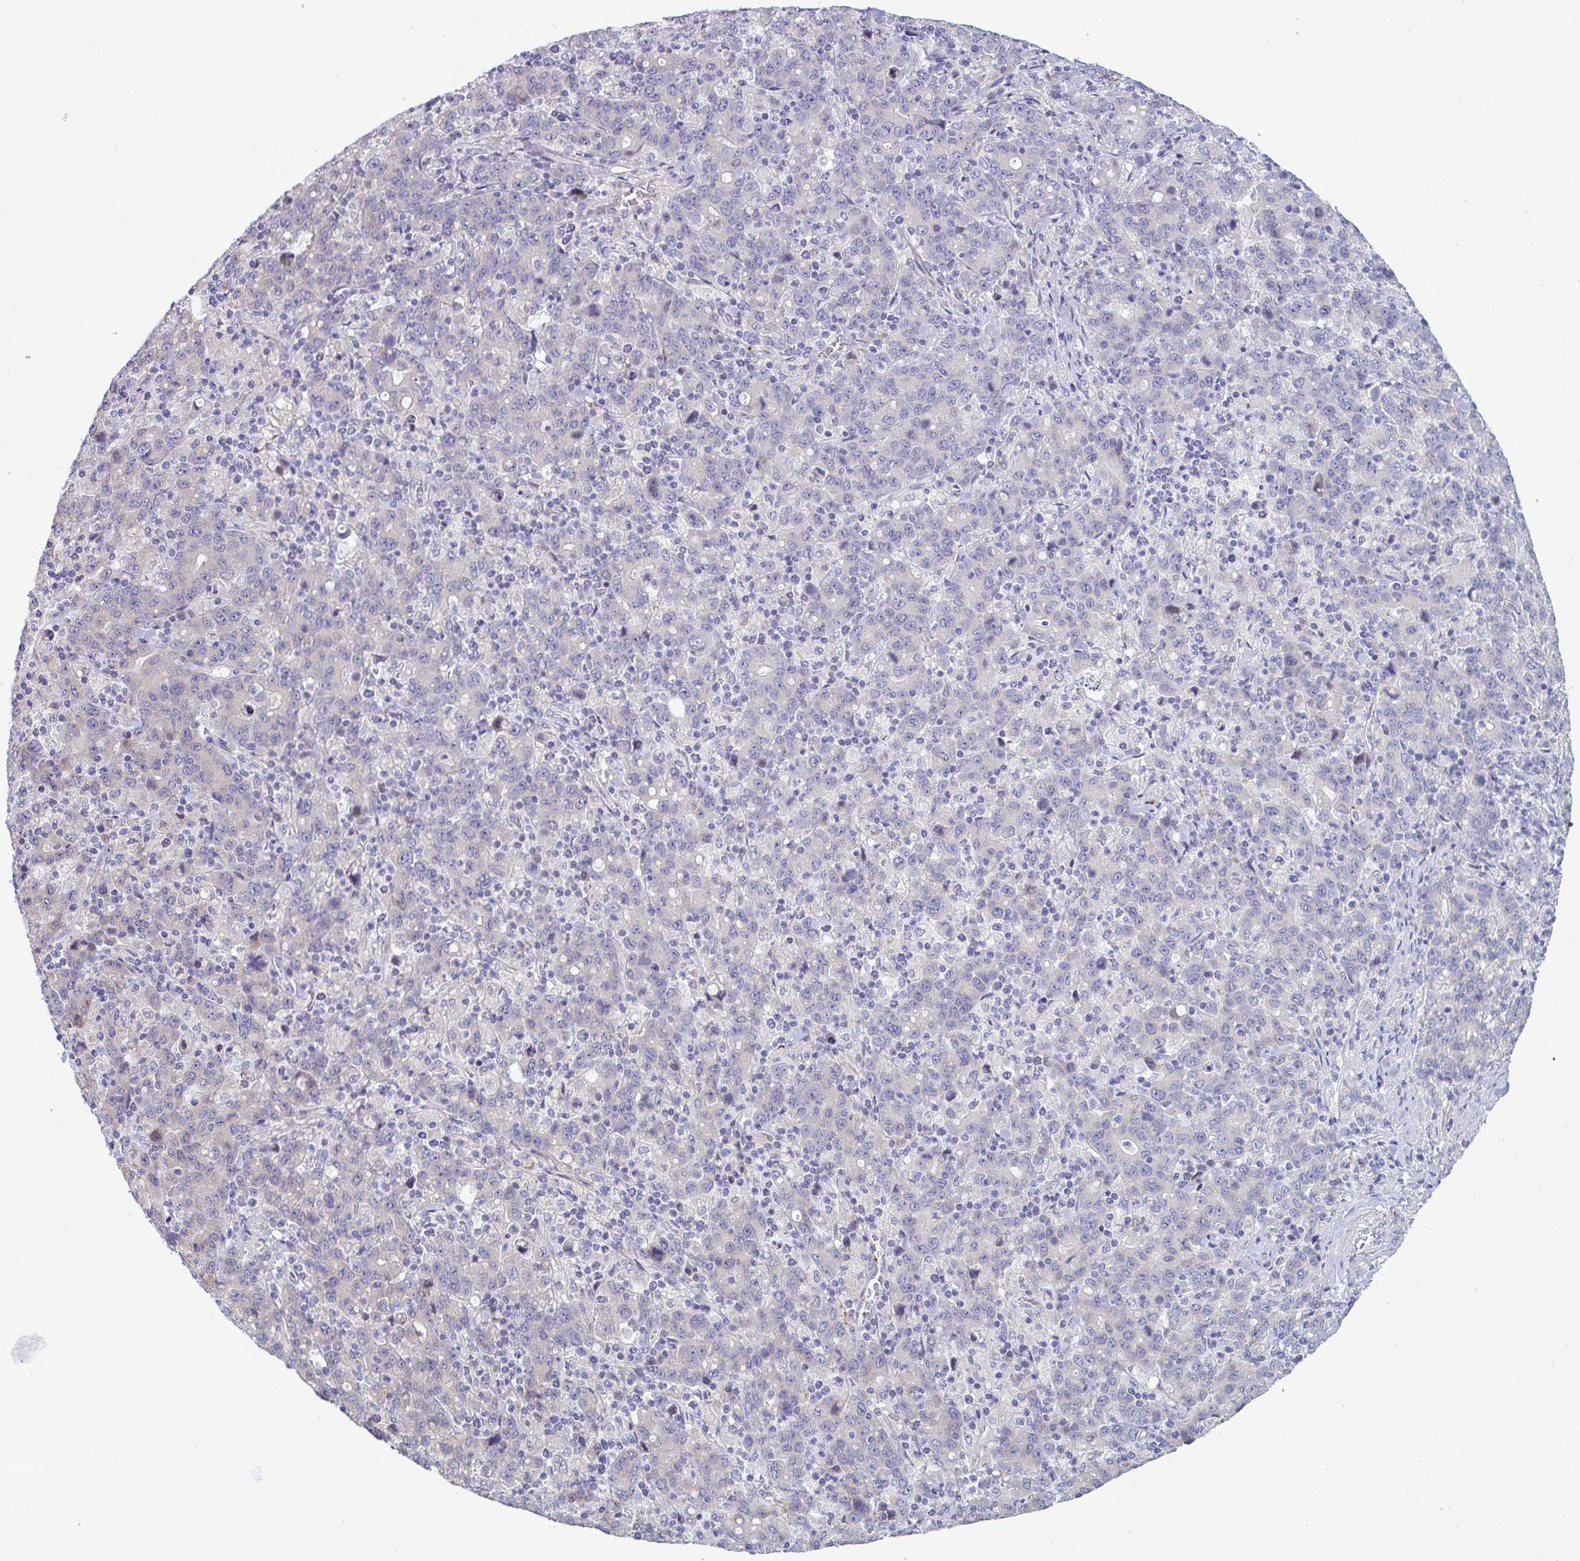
{"staining": {"intensity": "negative", "quantity": "none", "location": "none"}, "tissue": "stomach cancer", "cell_type": "Tumor cells", "image_type": "cancer", "snomed": [{"axis": "morphology", "description": "Adenocarcinoma, NOS"}, {"axis": "topography", "description": "Stomach, upper"}], "caption": "Tumor cells show no significant protein positivity in stomach cancer.", "gene": "IL37", "patient": {"sex": "male", "age": 69}}